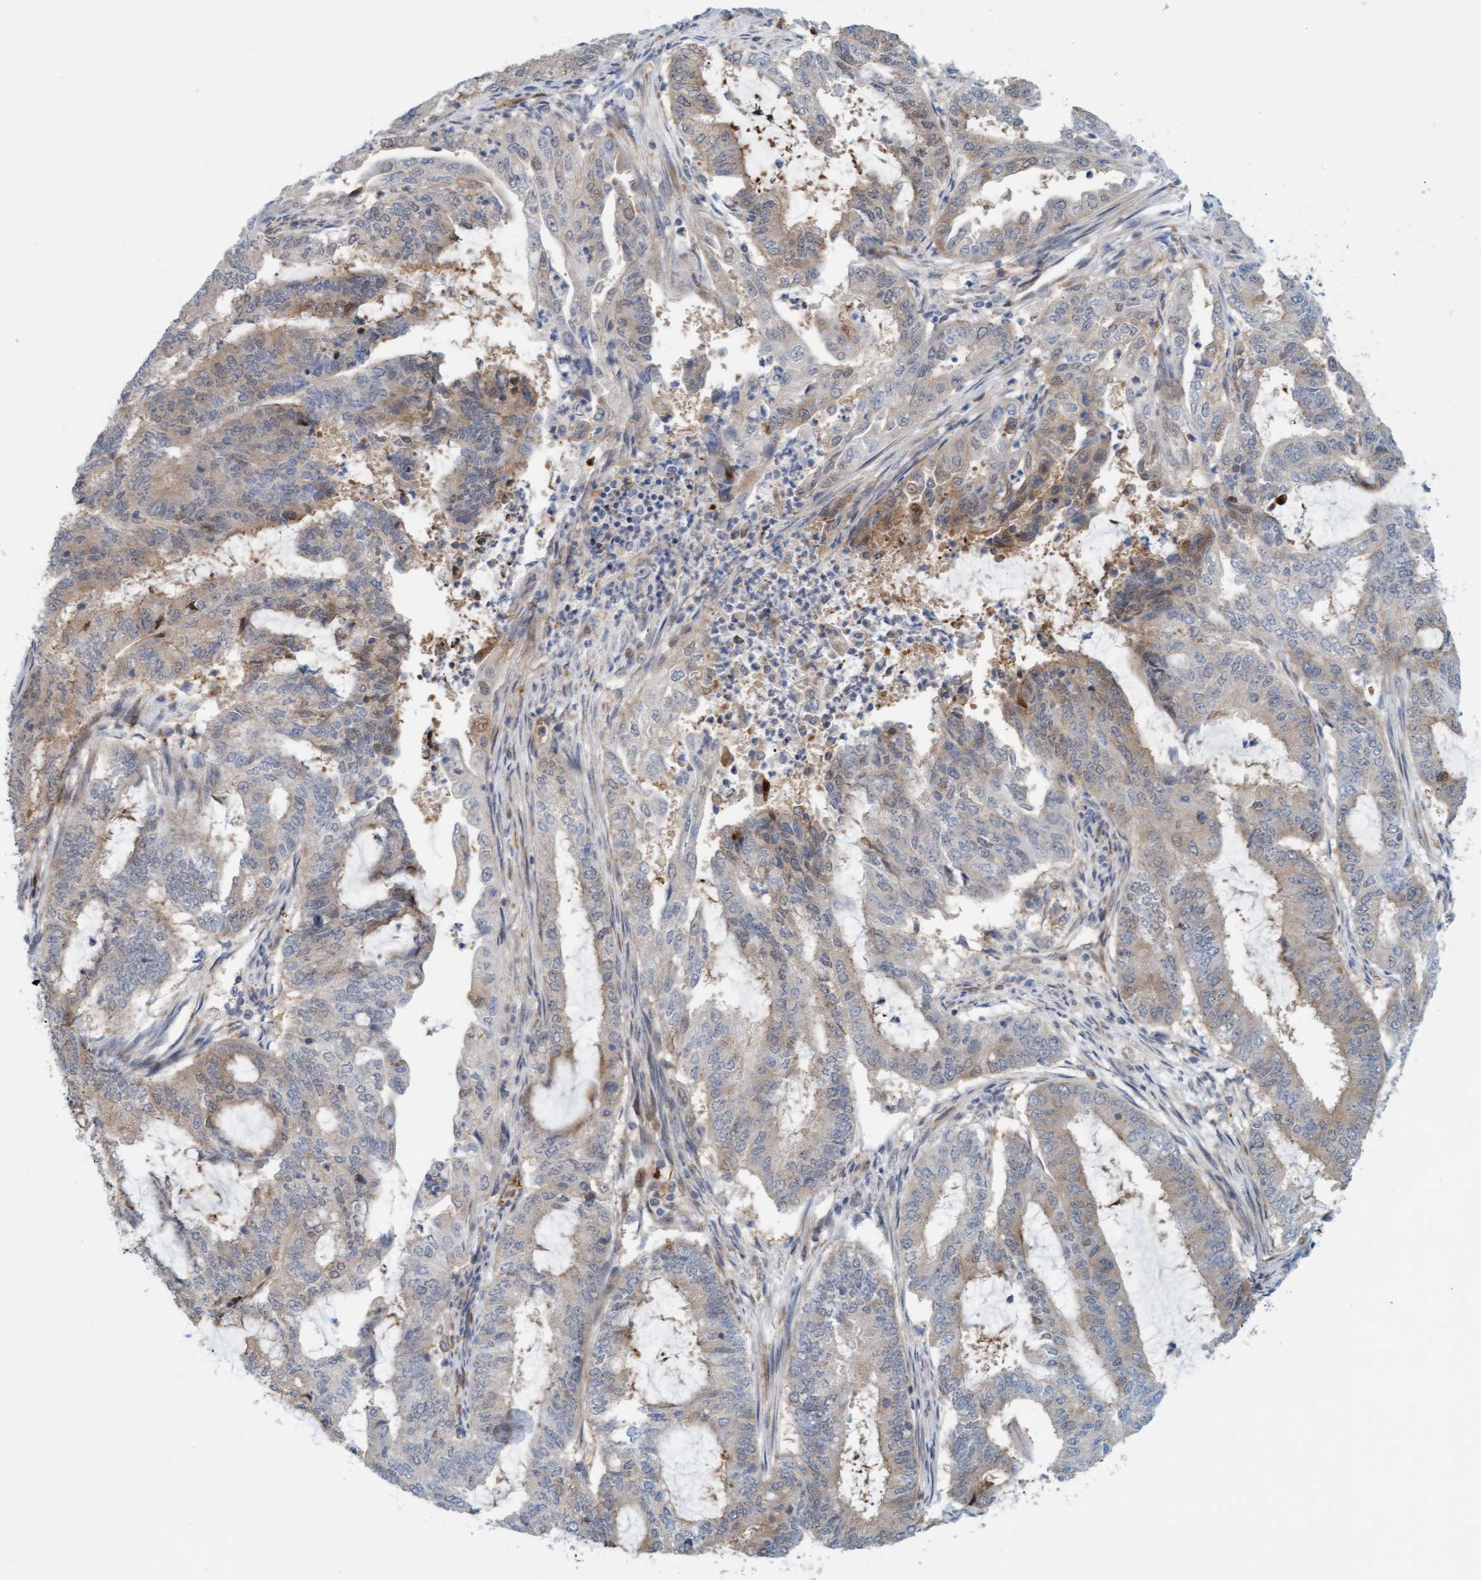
{"staining": {"intensity": "weak", "quantity": "<25%", "location": "cytoplasmic/membranous"}, "tissue": "endometrial cancer", "cell_type": "Tumor cells", "image_type": "cancer", "snomed": [{"axis": "morphology", "description": "Adenocarcinoma, NOS"}, {"axis": "topography", "description": "Endometrium"}], "caption": "This is an immunohistochemistry micrograph of endometrial cancer. There is no positivity in tumor cells.", "gene": "EIF4EBP1", "patient": {"sex": "female", "age": 51}}